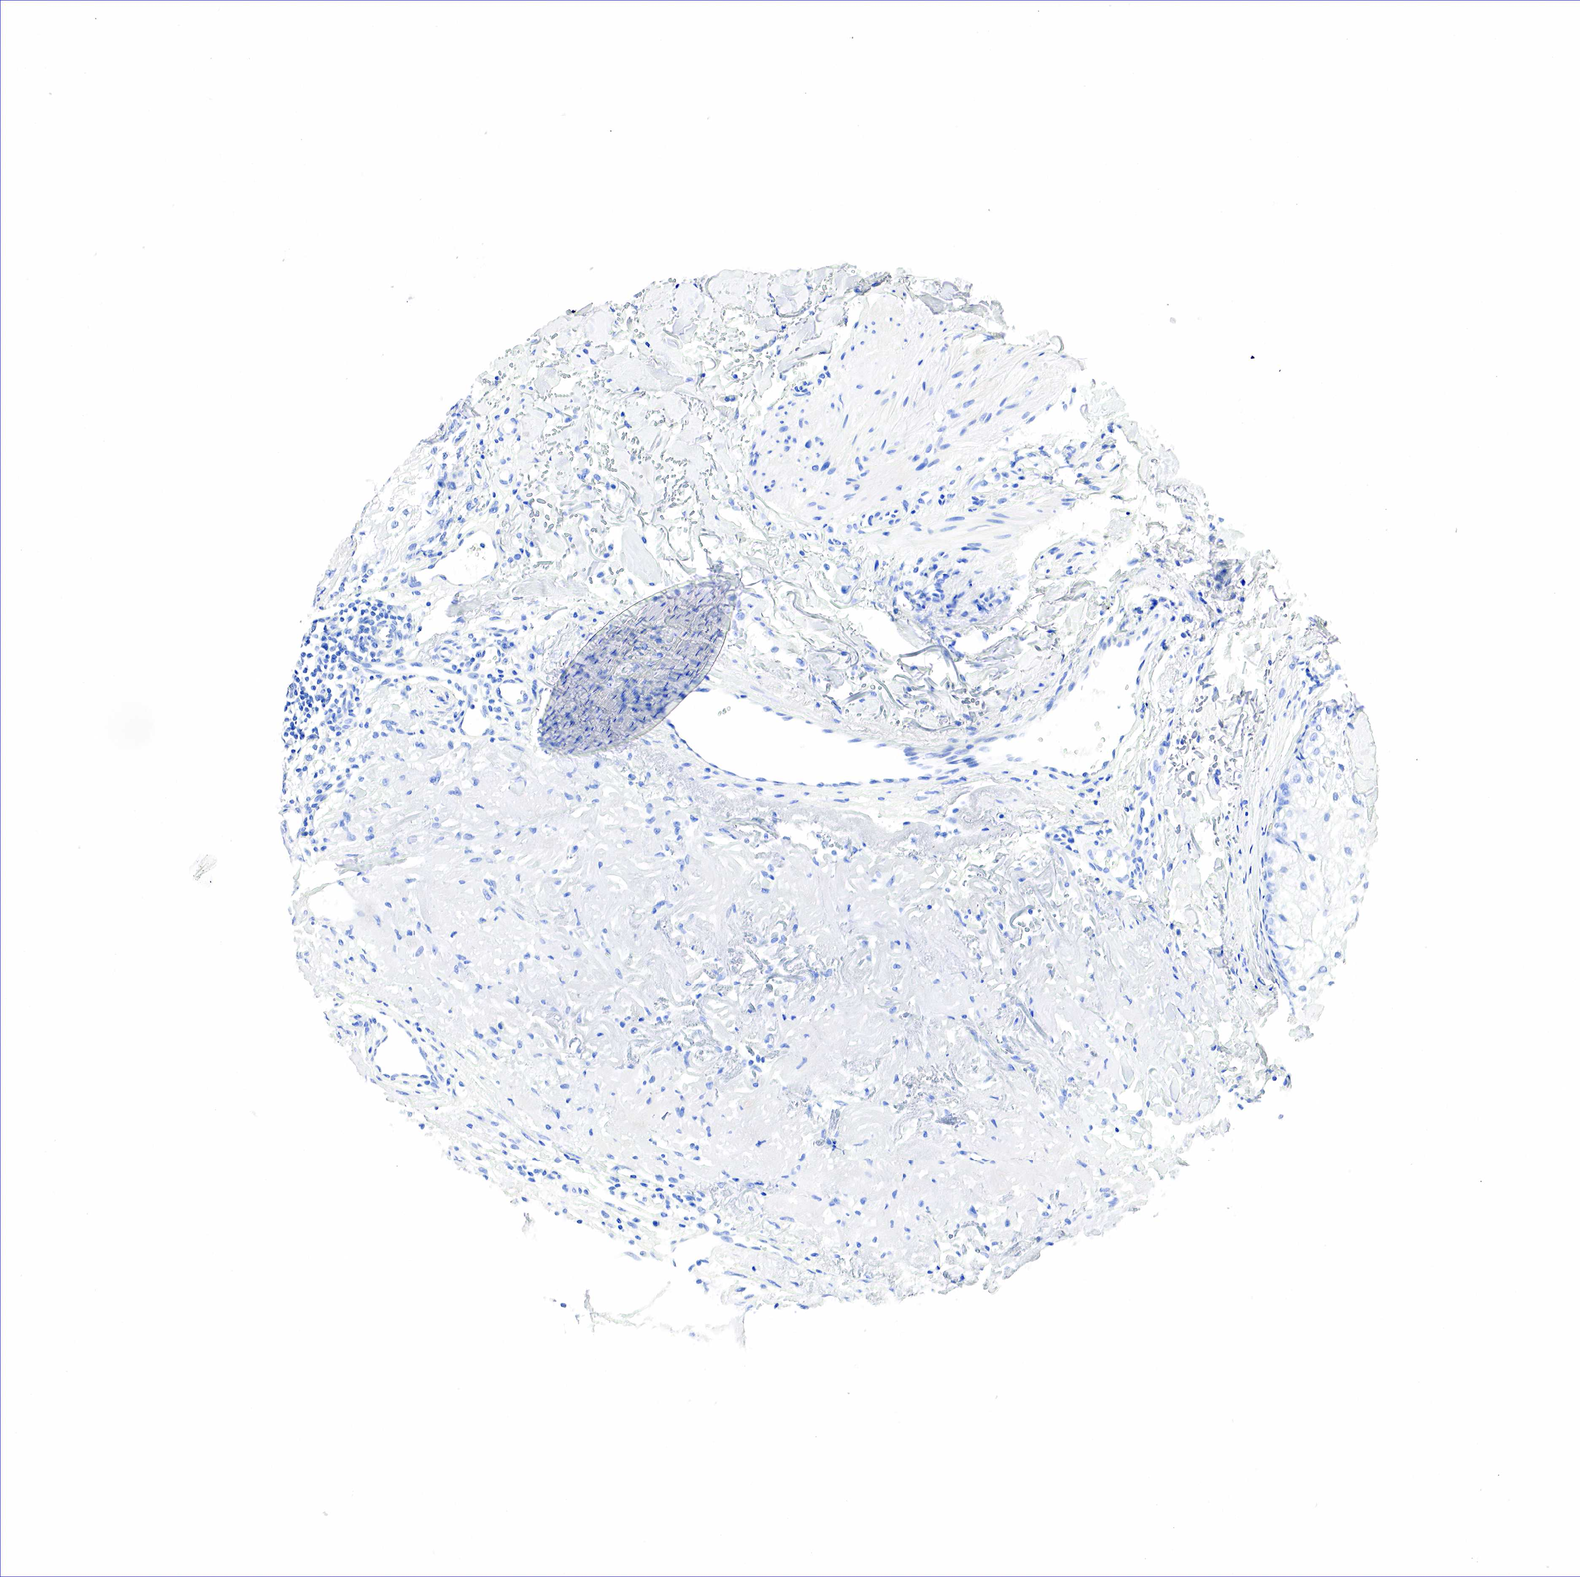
{"staining": {"intensity": "negative", "quantity": "none", "location": "none"}, "tissue": "skin cancer", "cell_type": "Tumor cells", "image_type": "cancer", "snomed": [{"axis": "morphology", "description": "Squamous cell carcinoma, NOS"}, {"axis": "topography", "description": "Skin"}], "caption": "The histopathology image demonstrates no significant positivity in tumor cells of skin squamous cell carcinoma.", "gene": "NKX2-1", "patient": {"sex": "male", "age": 77}}